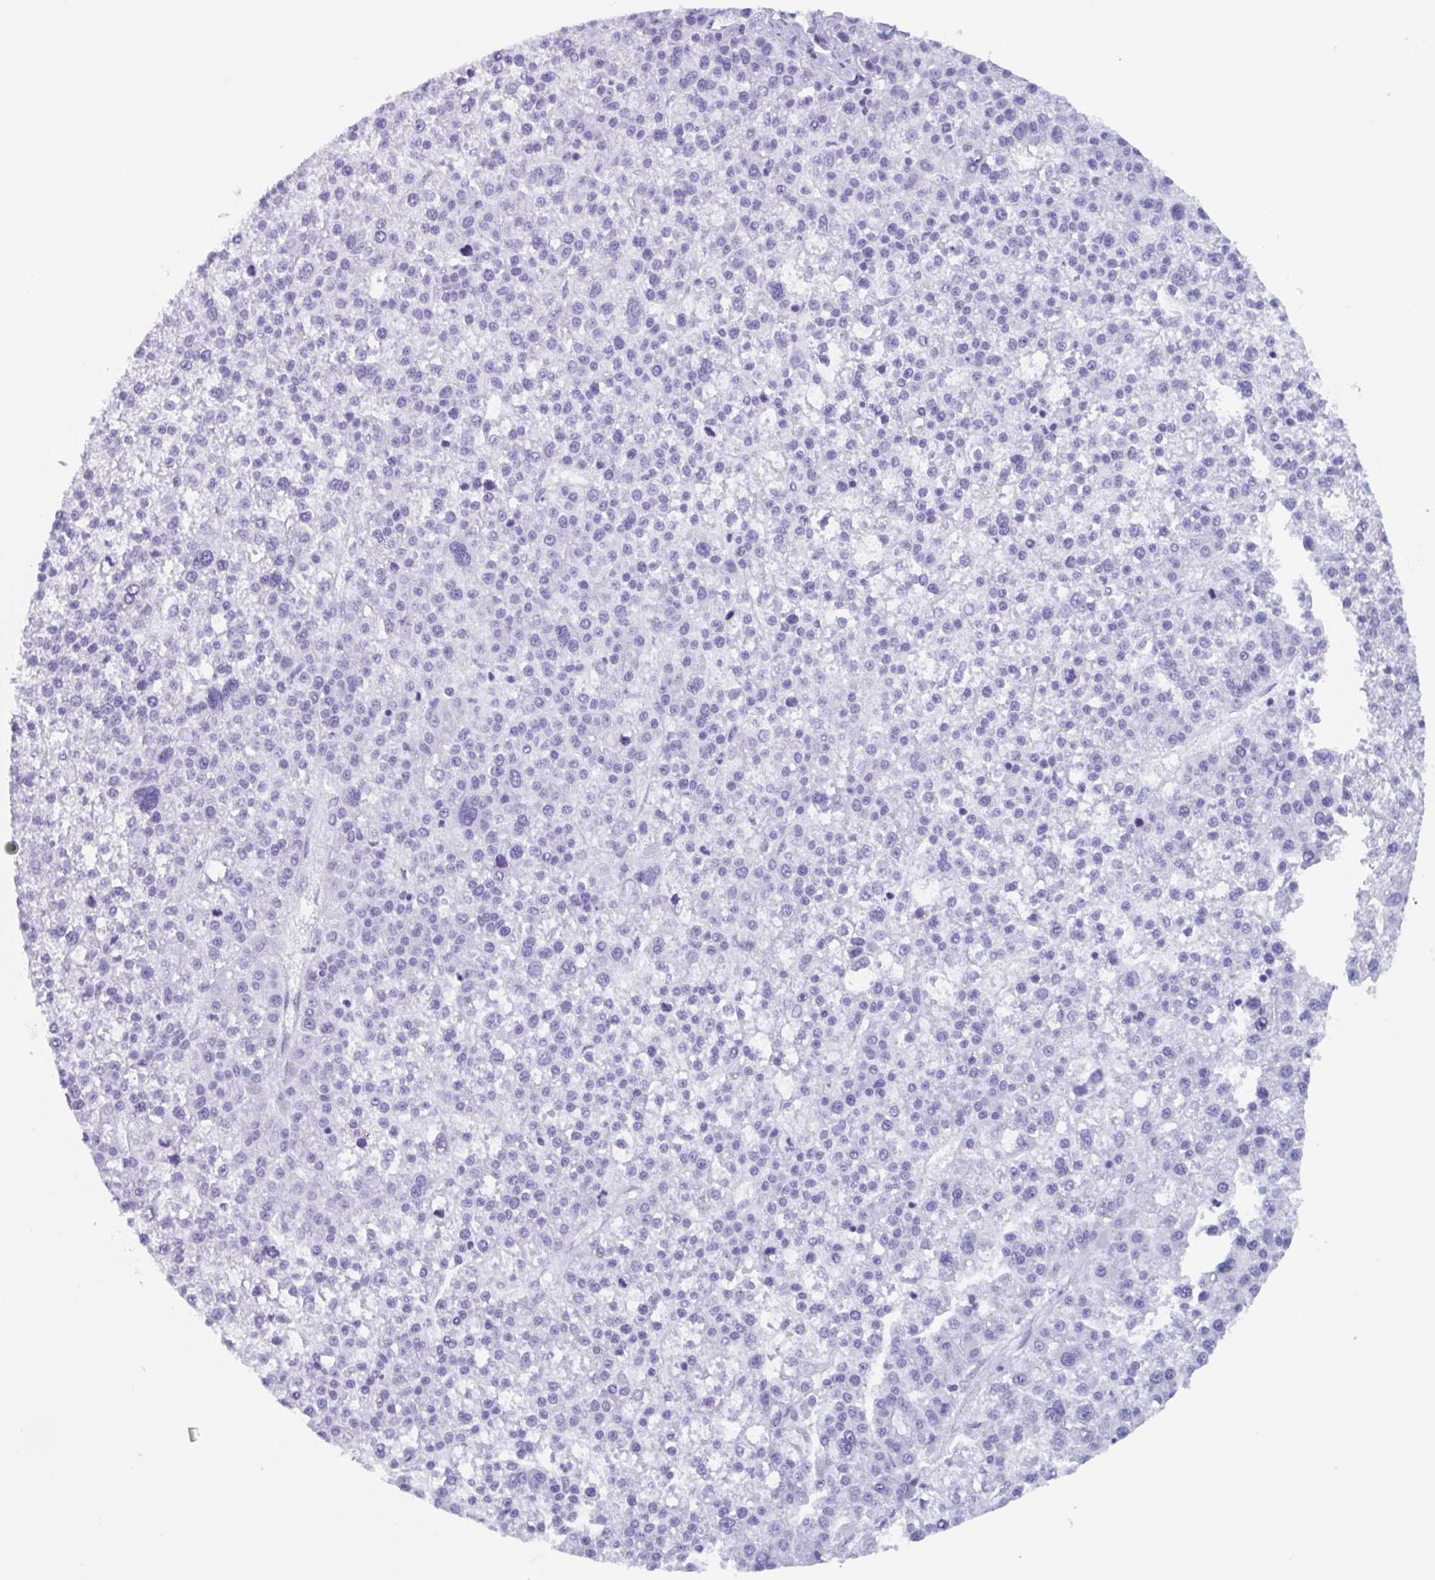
{"staining": {"intensity": "negative", "quantity": "none", "location": "none"}, "tissue": "liver cancer", "cell_type": "Tumor cells", "image_type": "cancer", "snomed": [{"axis": "morphology", "description": "Carcinoma, Hepatocellular, NOS"}, {"axis": "topography", "description": "Liver"}], "caption": "This histopathology image is of liver cancer (hepatocellular carcinoma) stained with immunohistochemistry (IHC) to label a protein in brown with the nuclei are counter-stained blue. There is no expression in tumor cells. The staining was performed using DAB (3,3'-diaminobenzidine) to visualize the protein expression in brown, while the nuclei were stained in blue with hematoxylin (Magnification: 20x).", "gene": "BPI", "patient": {"sex": "female", "age": 58}}